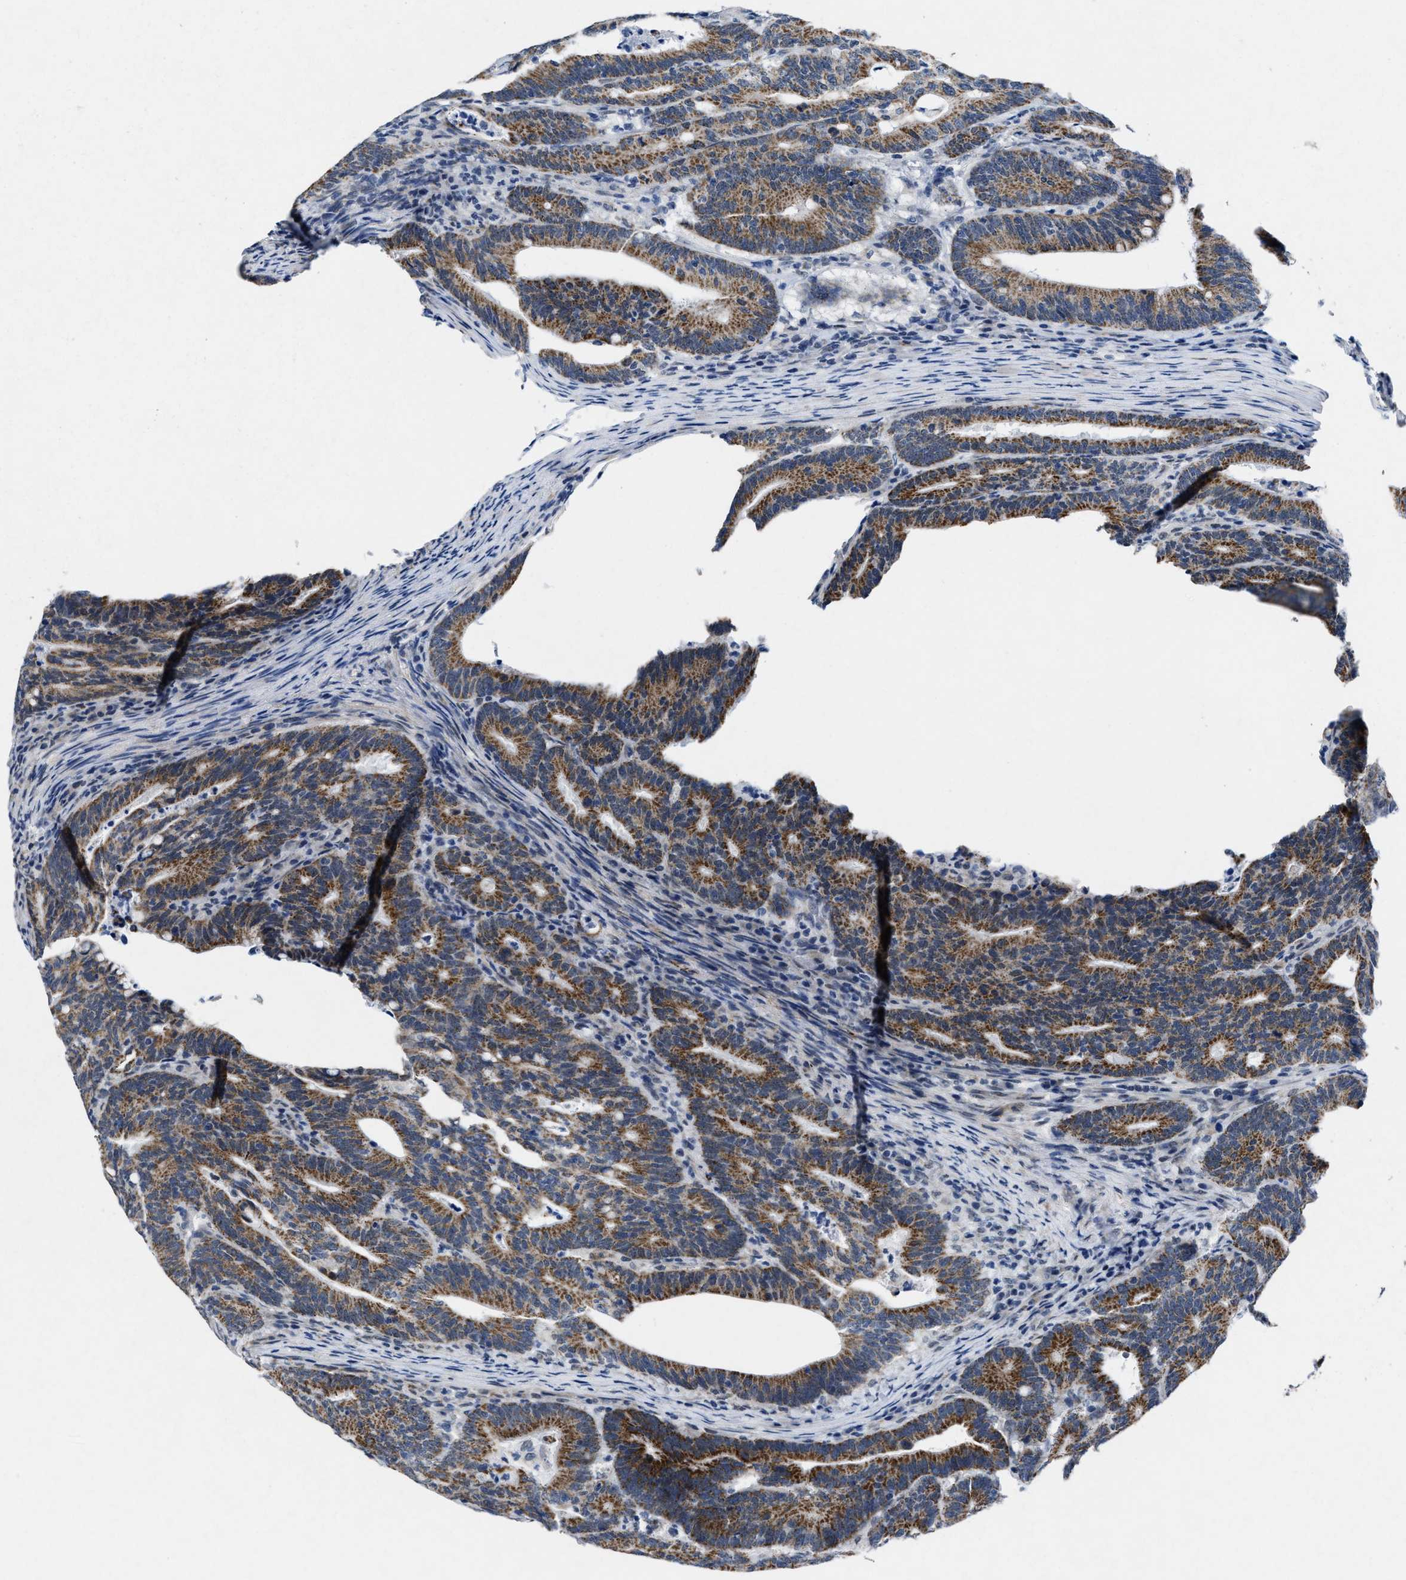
{"staining": {"intensity": "moderate", "quantity": ">75%", "location": "cytoplasmic/membranous"}, "tissue": "colorectal cancer", "cell_type": "Tumor cells", "image_type": "cancer", "snomed": [{"axis": "morphology", "description": "Adenocarcinoma, NOS"}, {"axis": "topography", "description": "Colon"}], "caption": "High-power microscopy captured an immunohistochemistry (IHC) histopathology image of colorectal cancer, revealing moderate cytoplasmic/membranous positivity in approximately >75% of tumor cells.", "gene": "ID3", "patient": {"sex": "female", "age": 66}}